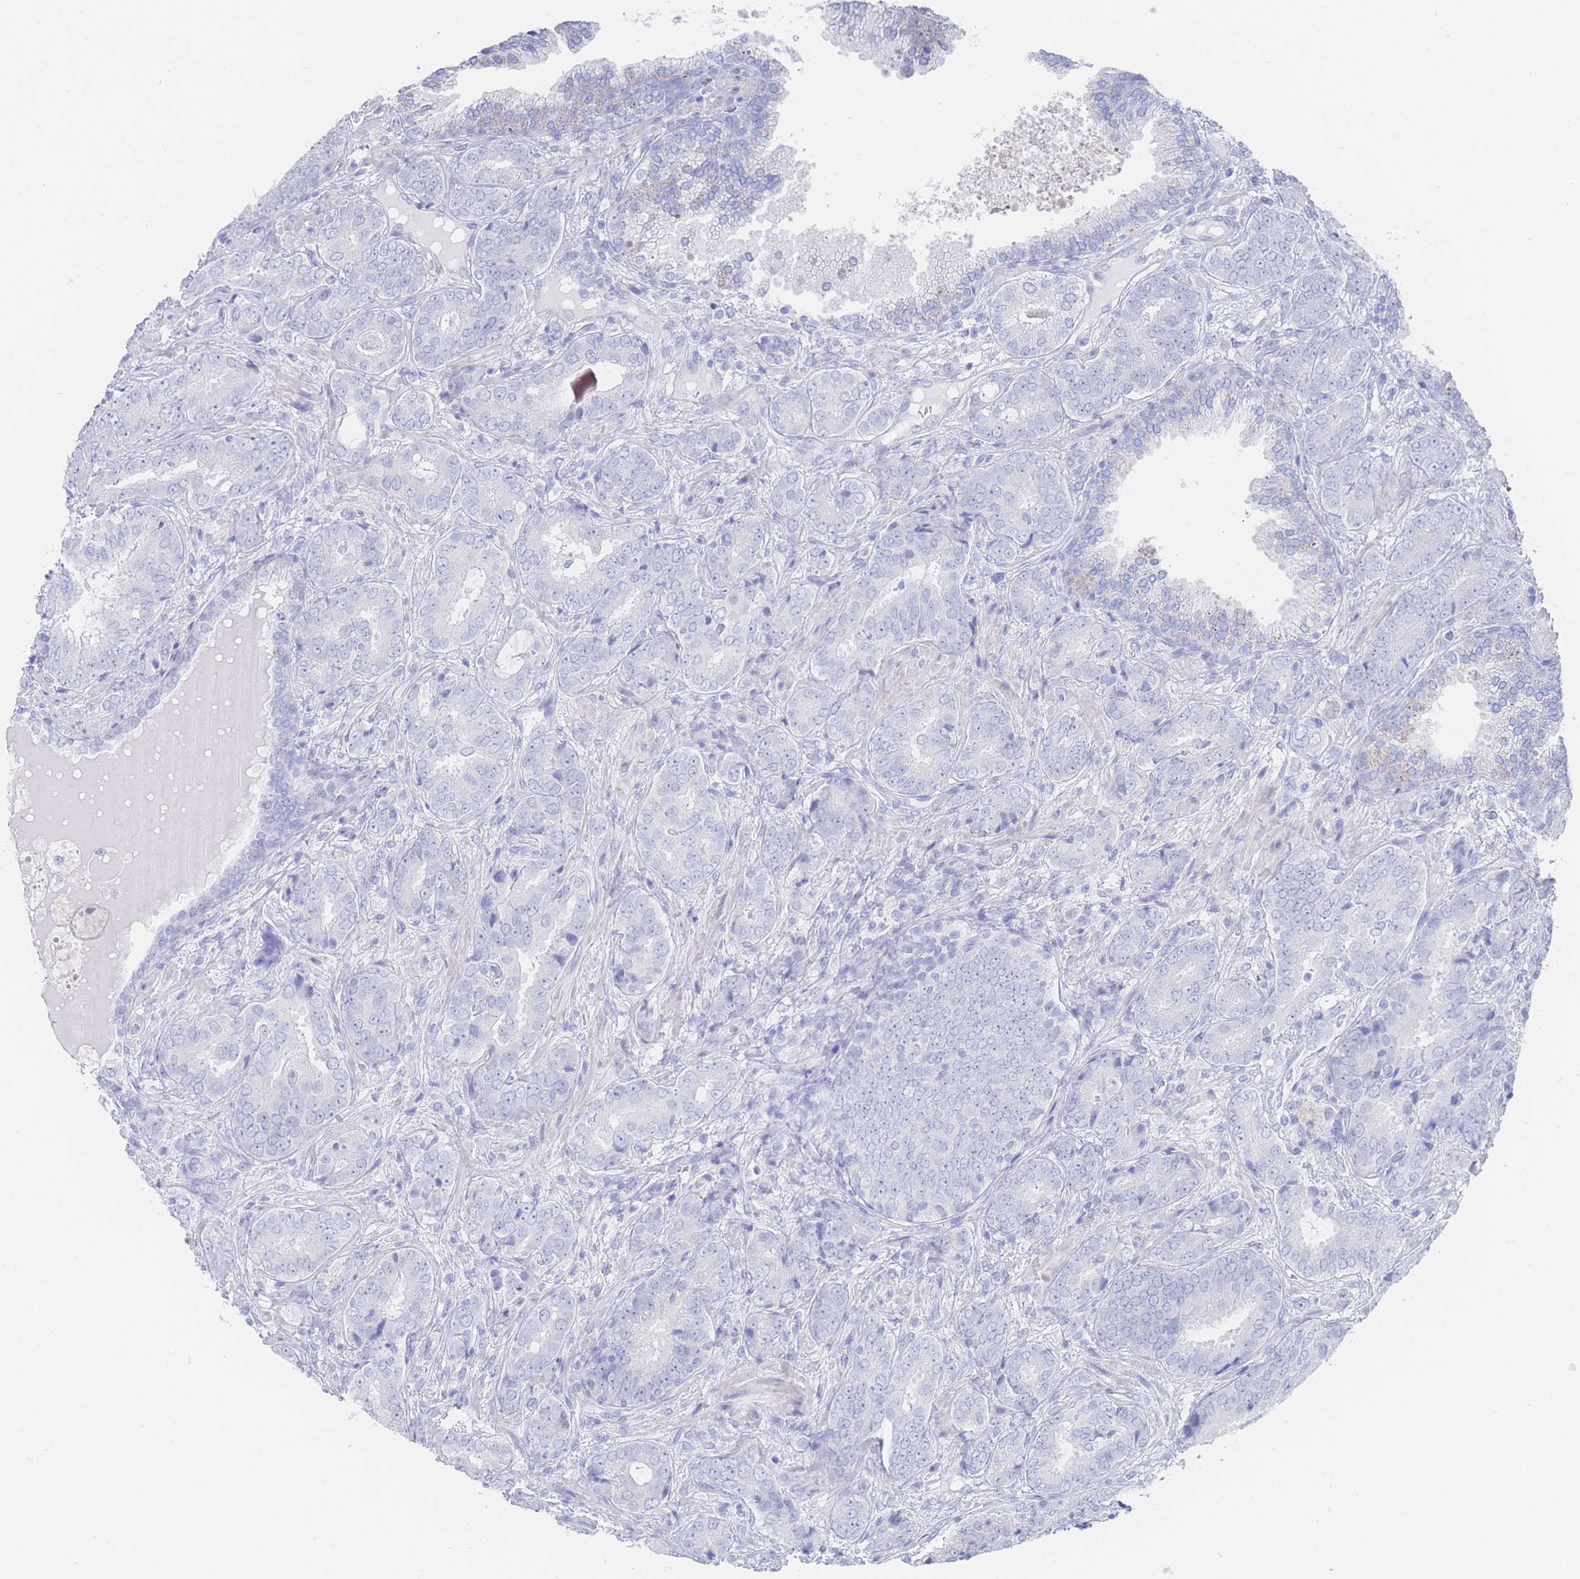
{"staining": {"intensity": "negative", "quantity": "none", "location": "none"}, "tissue": "prostate cancer", "cell_type": "Tumor cells", "image_type": "cancer", "snomed": [{"axis": "morphology", "description": "Adenocarcinoma, High grade"}, {"axis": "topography", "description": "Prostate"}], "caption": "The histopathology image displays no significant staining in tumor cells of prostate cancer.", "gene": "LRRC37A", "patient": {"sex": "male", "age": 71}}